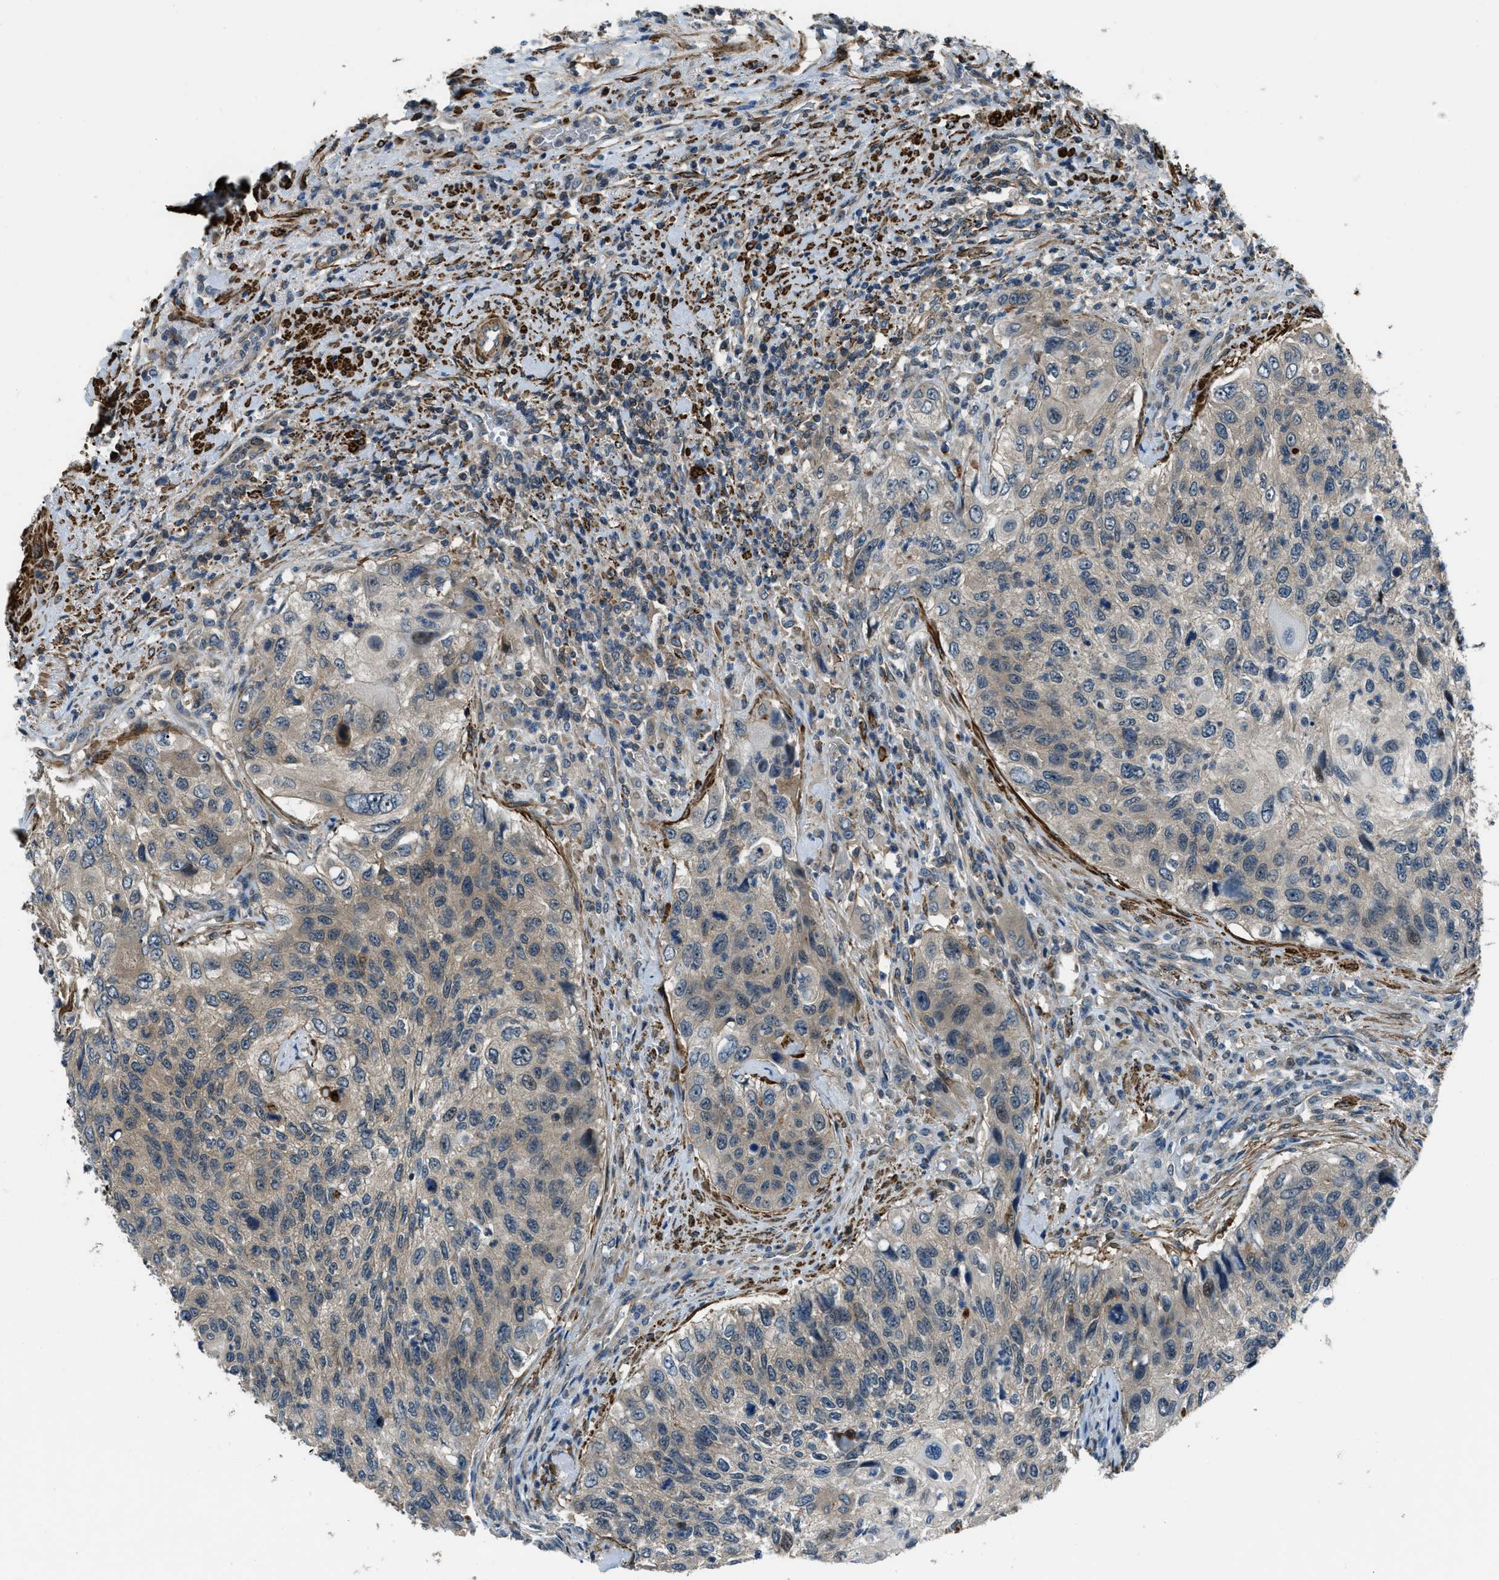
{"staining": {"intensity": "weak", "quantity": ">75%", "location": "cytoplasmic/membranous"}, "tissue": "urothelial cancer", "cell_type": "Tumor cells", "image_type": "cancer", "snomed": [{"axis": "morphology", "description": "Urothelial carcinoma, High grade"}, {"axis": "topography", "description": "Urinary bladder"}], "caption": "High-grade urothelial carcinoma tissue exhibits weak cytoplasmic/membranous staining in about >75% of tumor cells, visualized by immunohistochemistry.", "gene": "NUDCD3", "patient": {"sex": "female", "age": 60}}